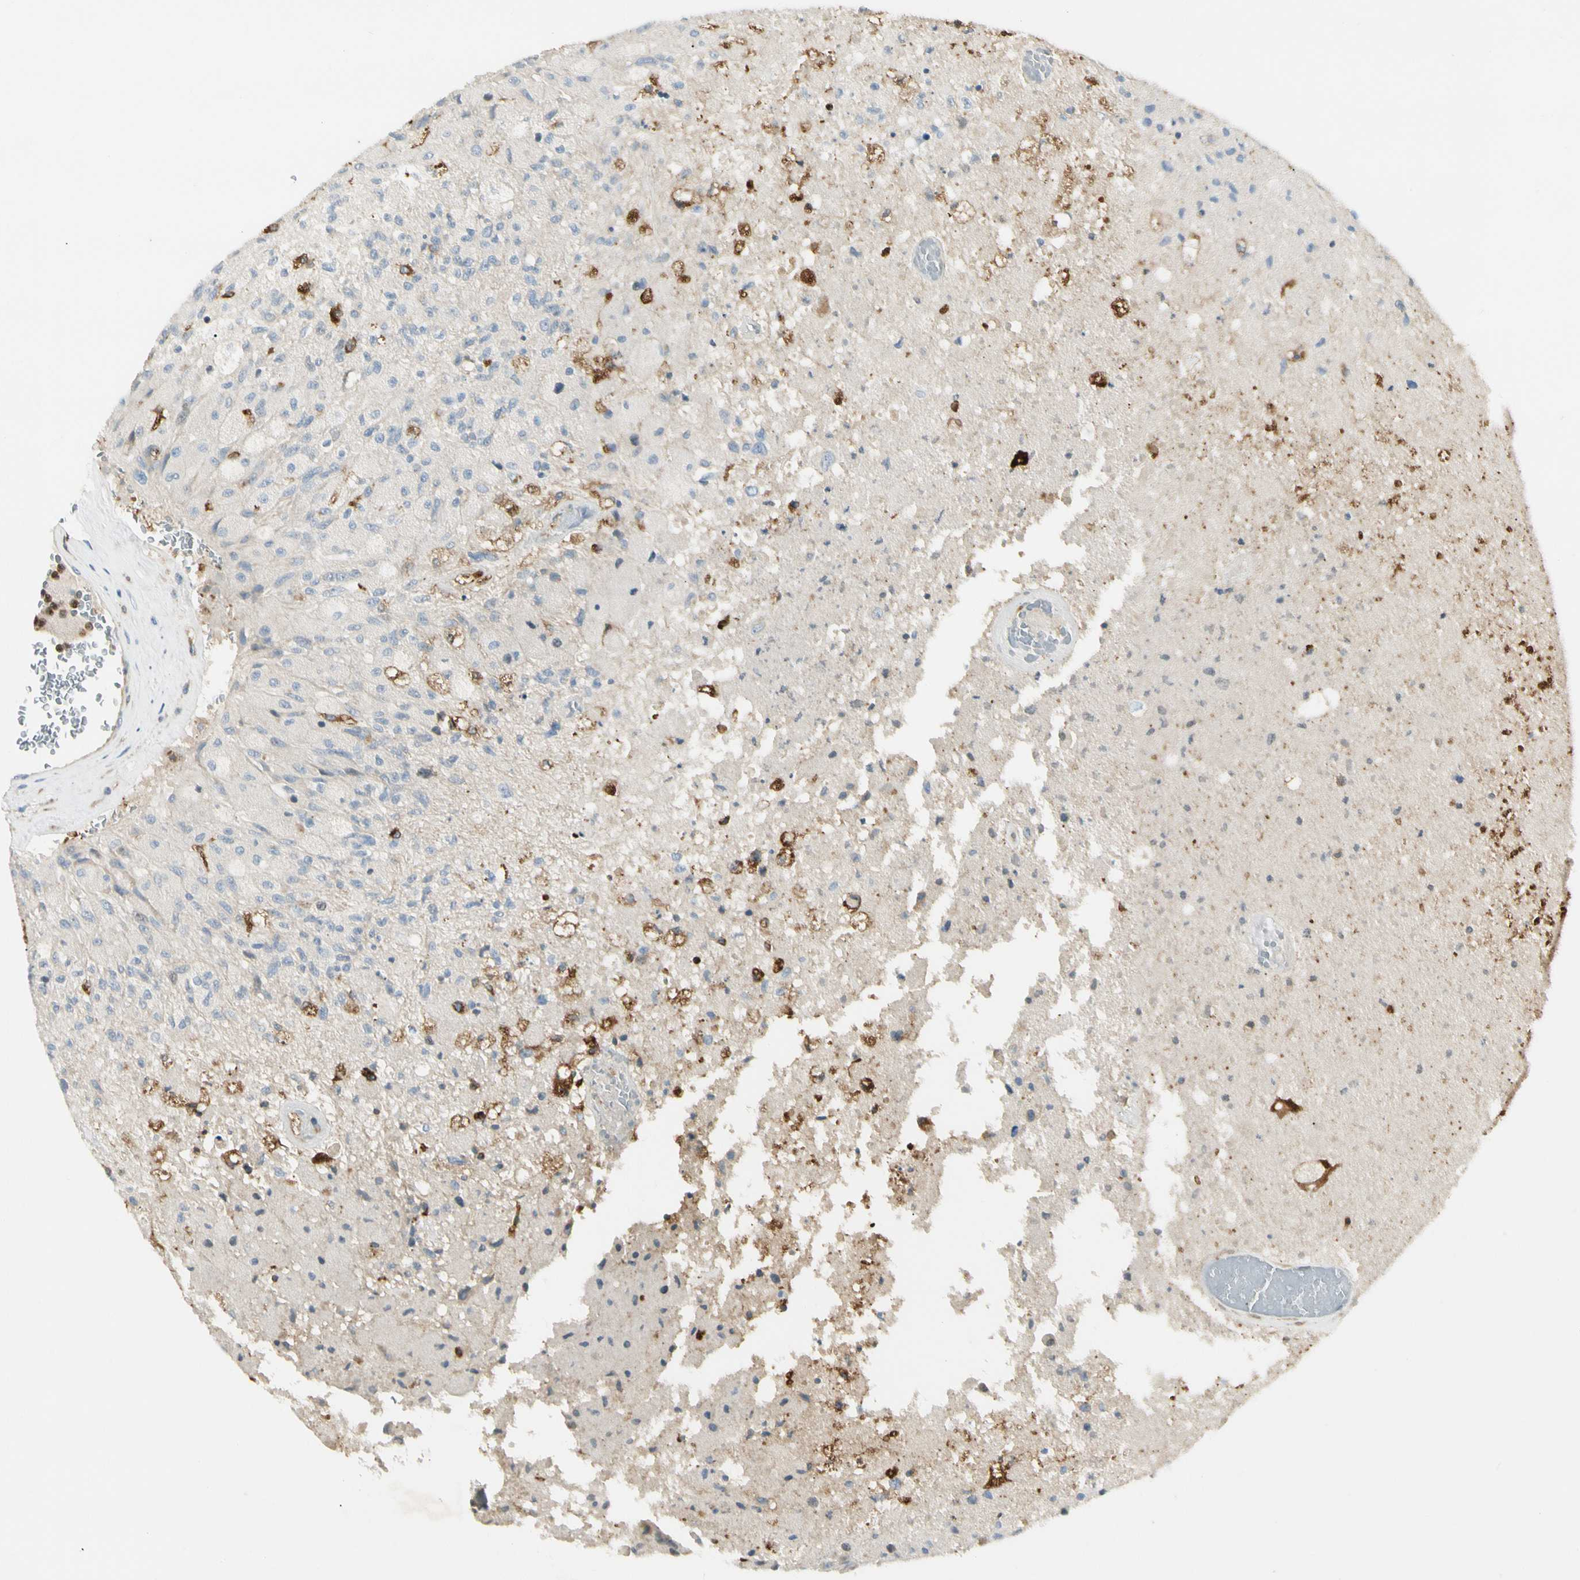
{"staining": {"intensity": "negative", "quantity": "none", "location": "none"}, "tissue": "glioma", "cell_type": "Tumor cells", "image_type": "cancer", "snomed": [{"axis": "morphology", "description": "Normal tissue, NOS"}, {"axis": "morphology", "description": "Glioma, malignant, High grade"}, {"axis": "topography", "description": "Cerebral cortex"}], "caption": "This is a histopathology image of immunohistochemistry staining of glioma, which shows no staining in tumor cells. (Stains: DAB immunohistochemistry (IHC) with hematoxylin counter stain, Microscopy: brightfield microscopy at high magnification).", "gene": "LPCAT2", "patient": {"sex": "male", "age": 77}}